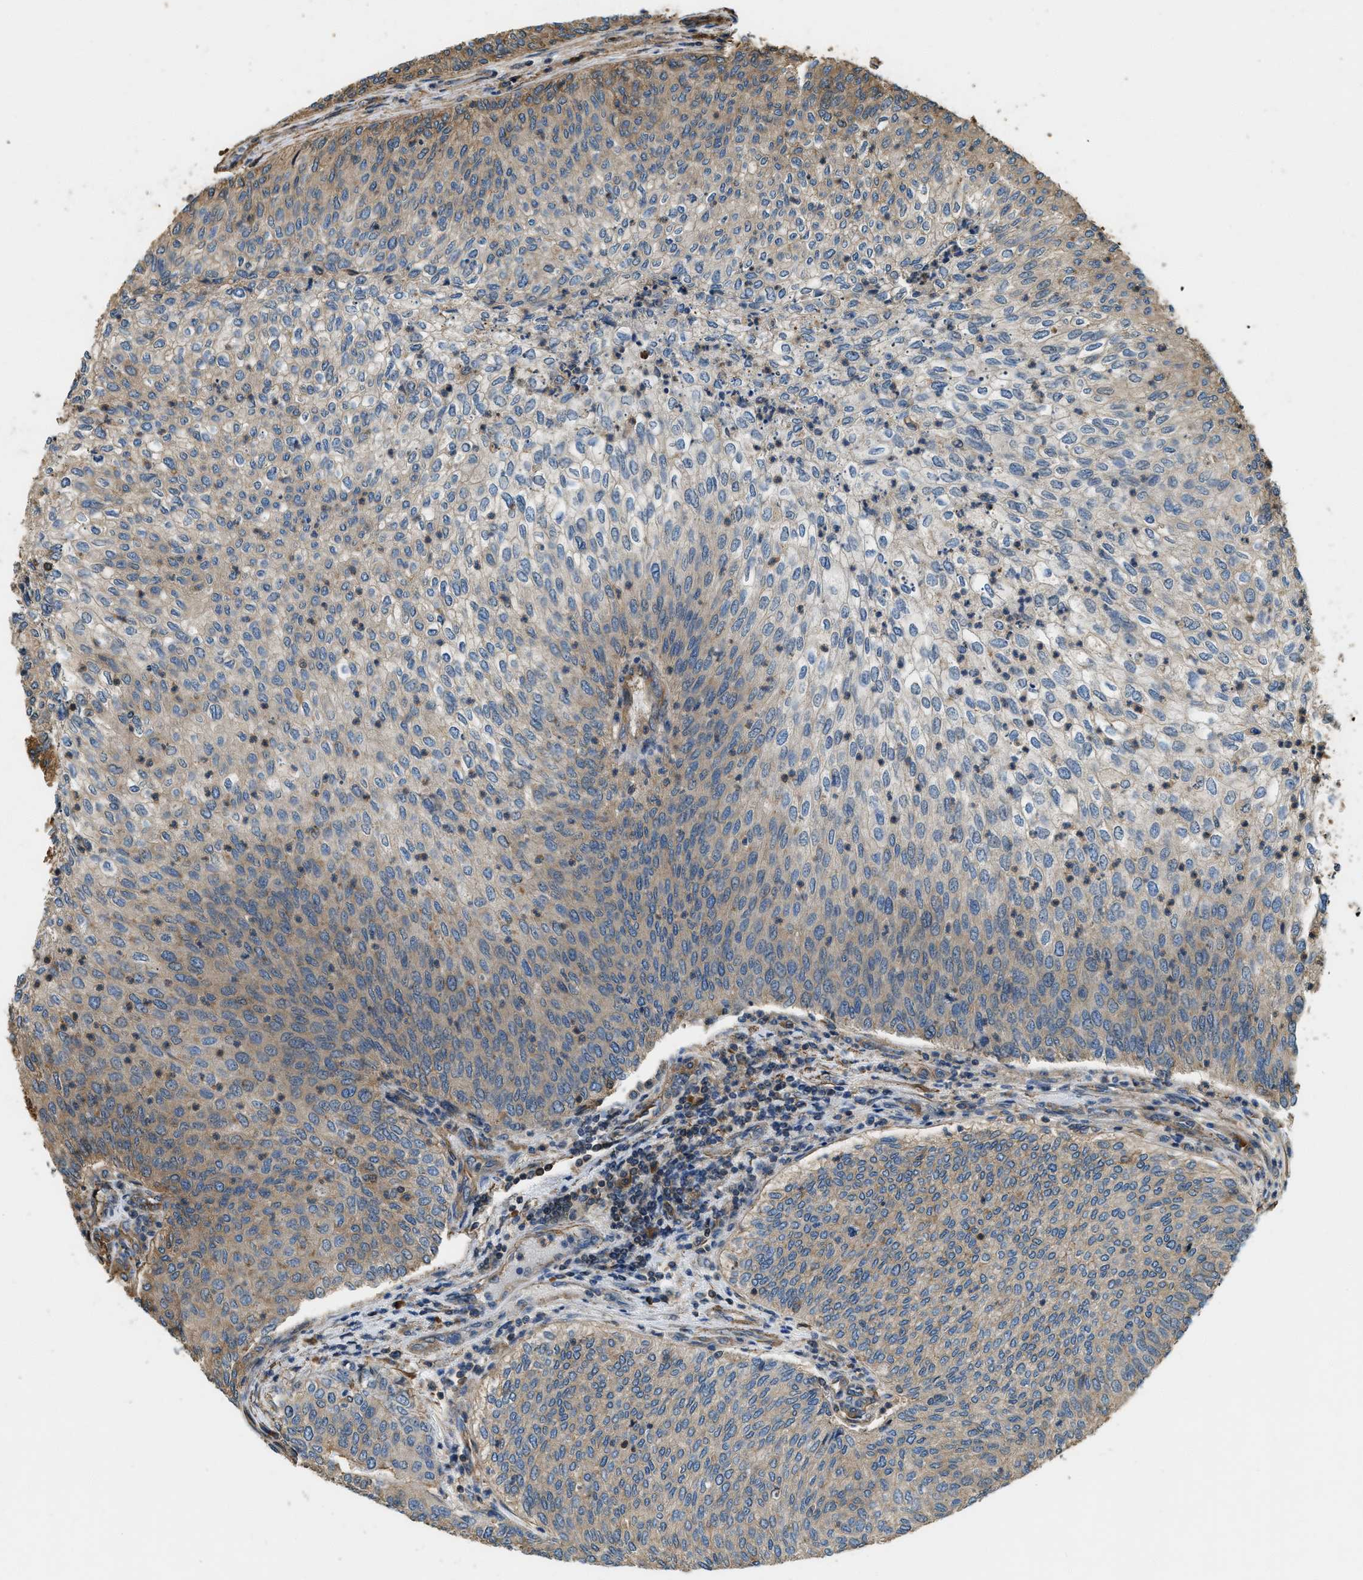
{"staining": {"intensity": "moderate", "quantity": "25%-75%", "location": "cytoplasmic/membranous"}, "tissue": "urothelial cancer", "cell_type": "Tumor cells", "image_type": "cancer", "snomed": [{"axis": "morphology", "description": "Urothelial carcinoma, Low grade"}, {"axis": "topography", "description": "Urinary bladder"}], "caption": "IHC image of urothelial carcinoma (low-grade) stained for a protein (brown), which displays medium levels of moderate cytoplasmic/membranous staining in about 25%-75% of tumor cells.", "gene": "YARS1", "patient": {"sex": "female", "age": 79}}